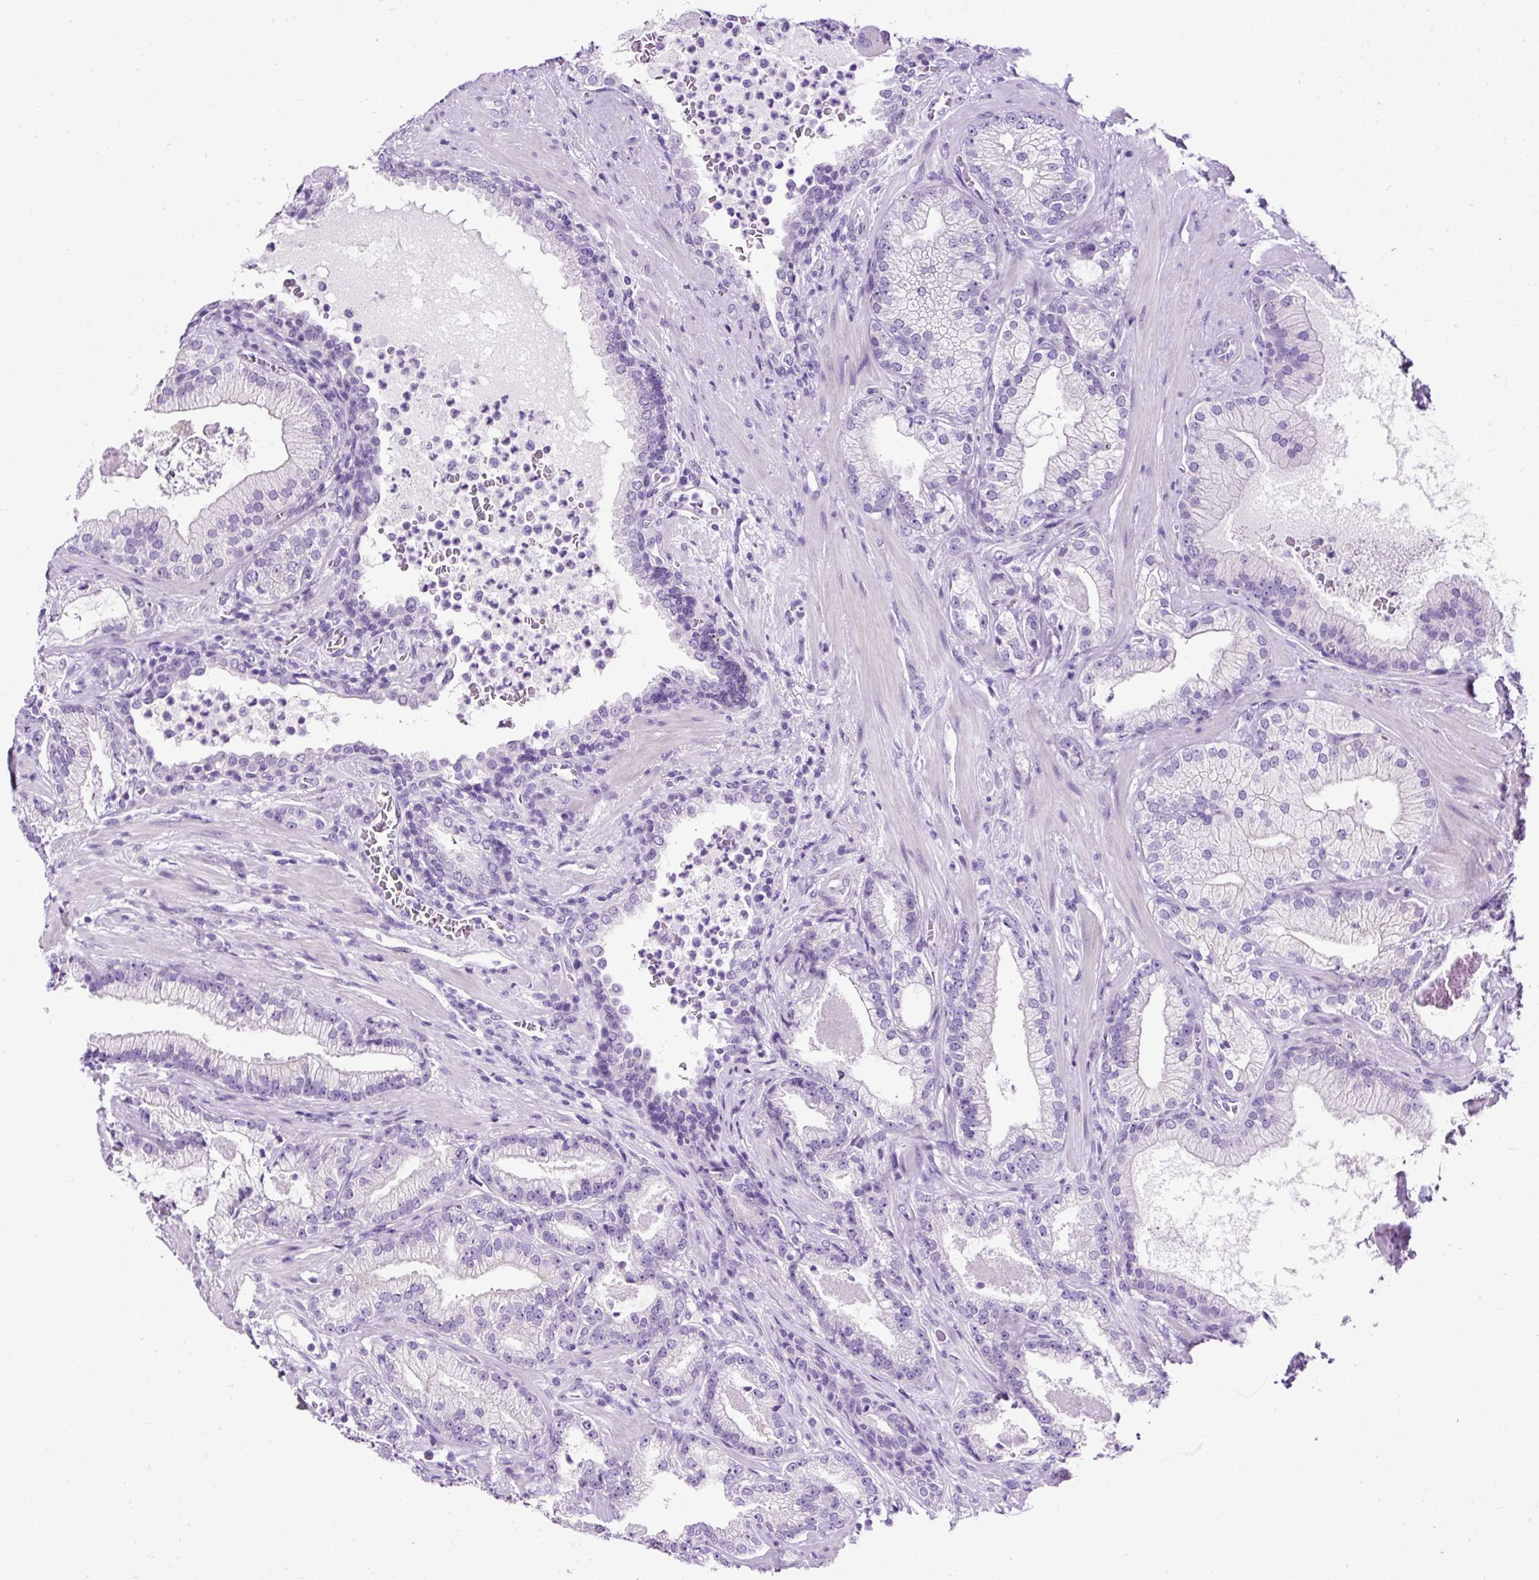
{"staining": {"intensity": "negative", "quantity": "none", "location": "none"}, "tissue": "prostate cancer", "cell_type": "Tumor cells", "image_type": "cancer", "snomed": [{"axis": "morphology", "description": "Adenocarcinoma, High grade"}, {"axis": "topography", "description": "Prostate"}], "caption": "Tumor cells are negative for brown protein staining in prostate adenocarcinoma (high-grade).", "gene": "STOX2", "patient": {"sex": "male", "age": 68}}